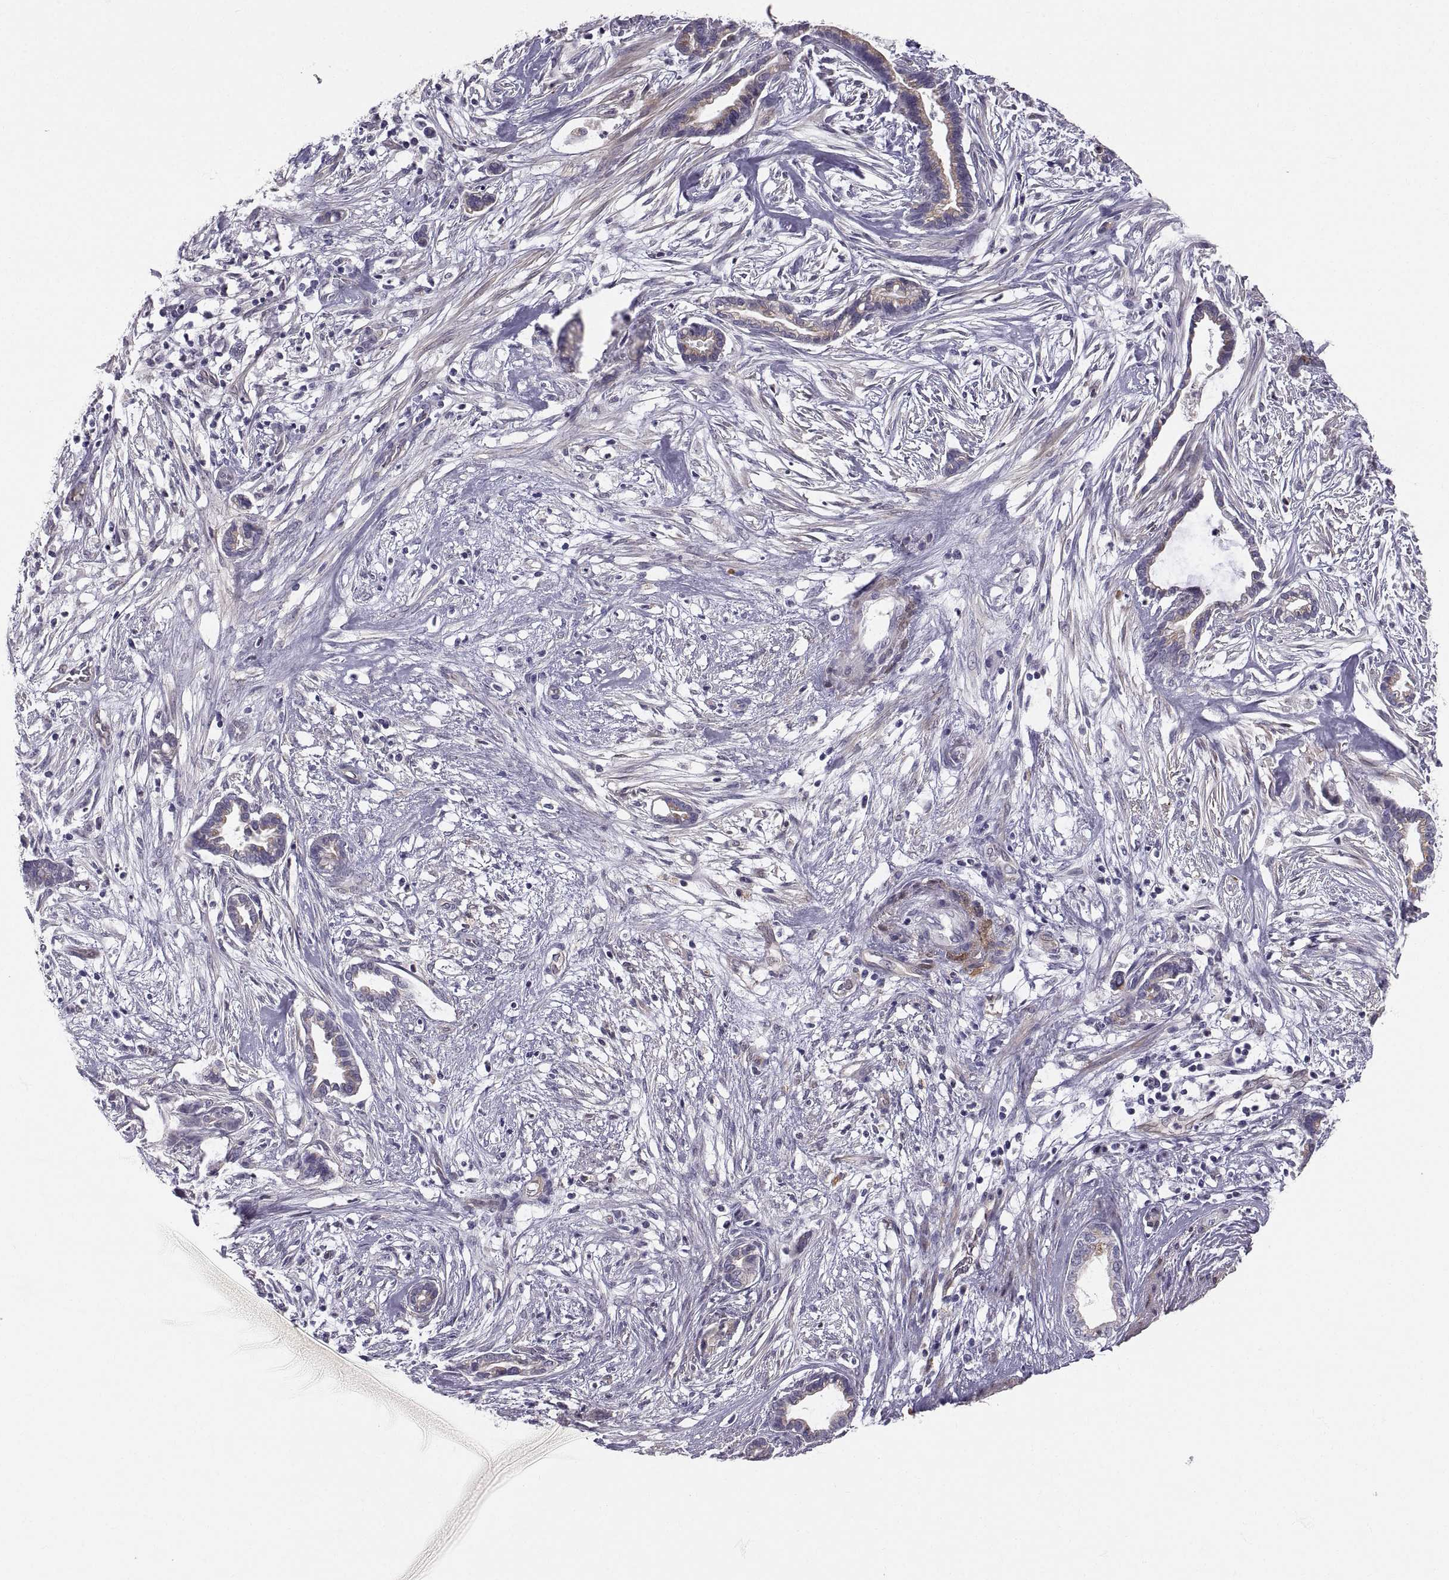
{"staining": {"intensity": "weak", "quantity": "<25%", "location": "cytoplasmic/membranous"}, "tissue": "cervical cancer", "cell_type": "Tumor cells", "image_type": "cancer", "snomed": [{"axis": "morphology", "description": "Adenocarcinoma, NOS"}, {"axis": "topography", "description": "Cervix"}], "caption": "IHC photomicrograph of cervical adenocarcinoma stained for a protein (brown), which shows no expression in tumor cells.", "gene": "PGM5", "patient": {"sex": "female", "age": 62}}